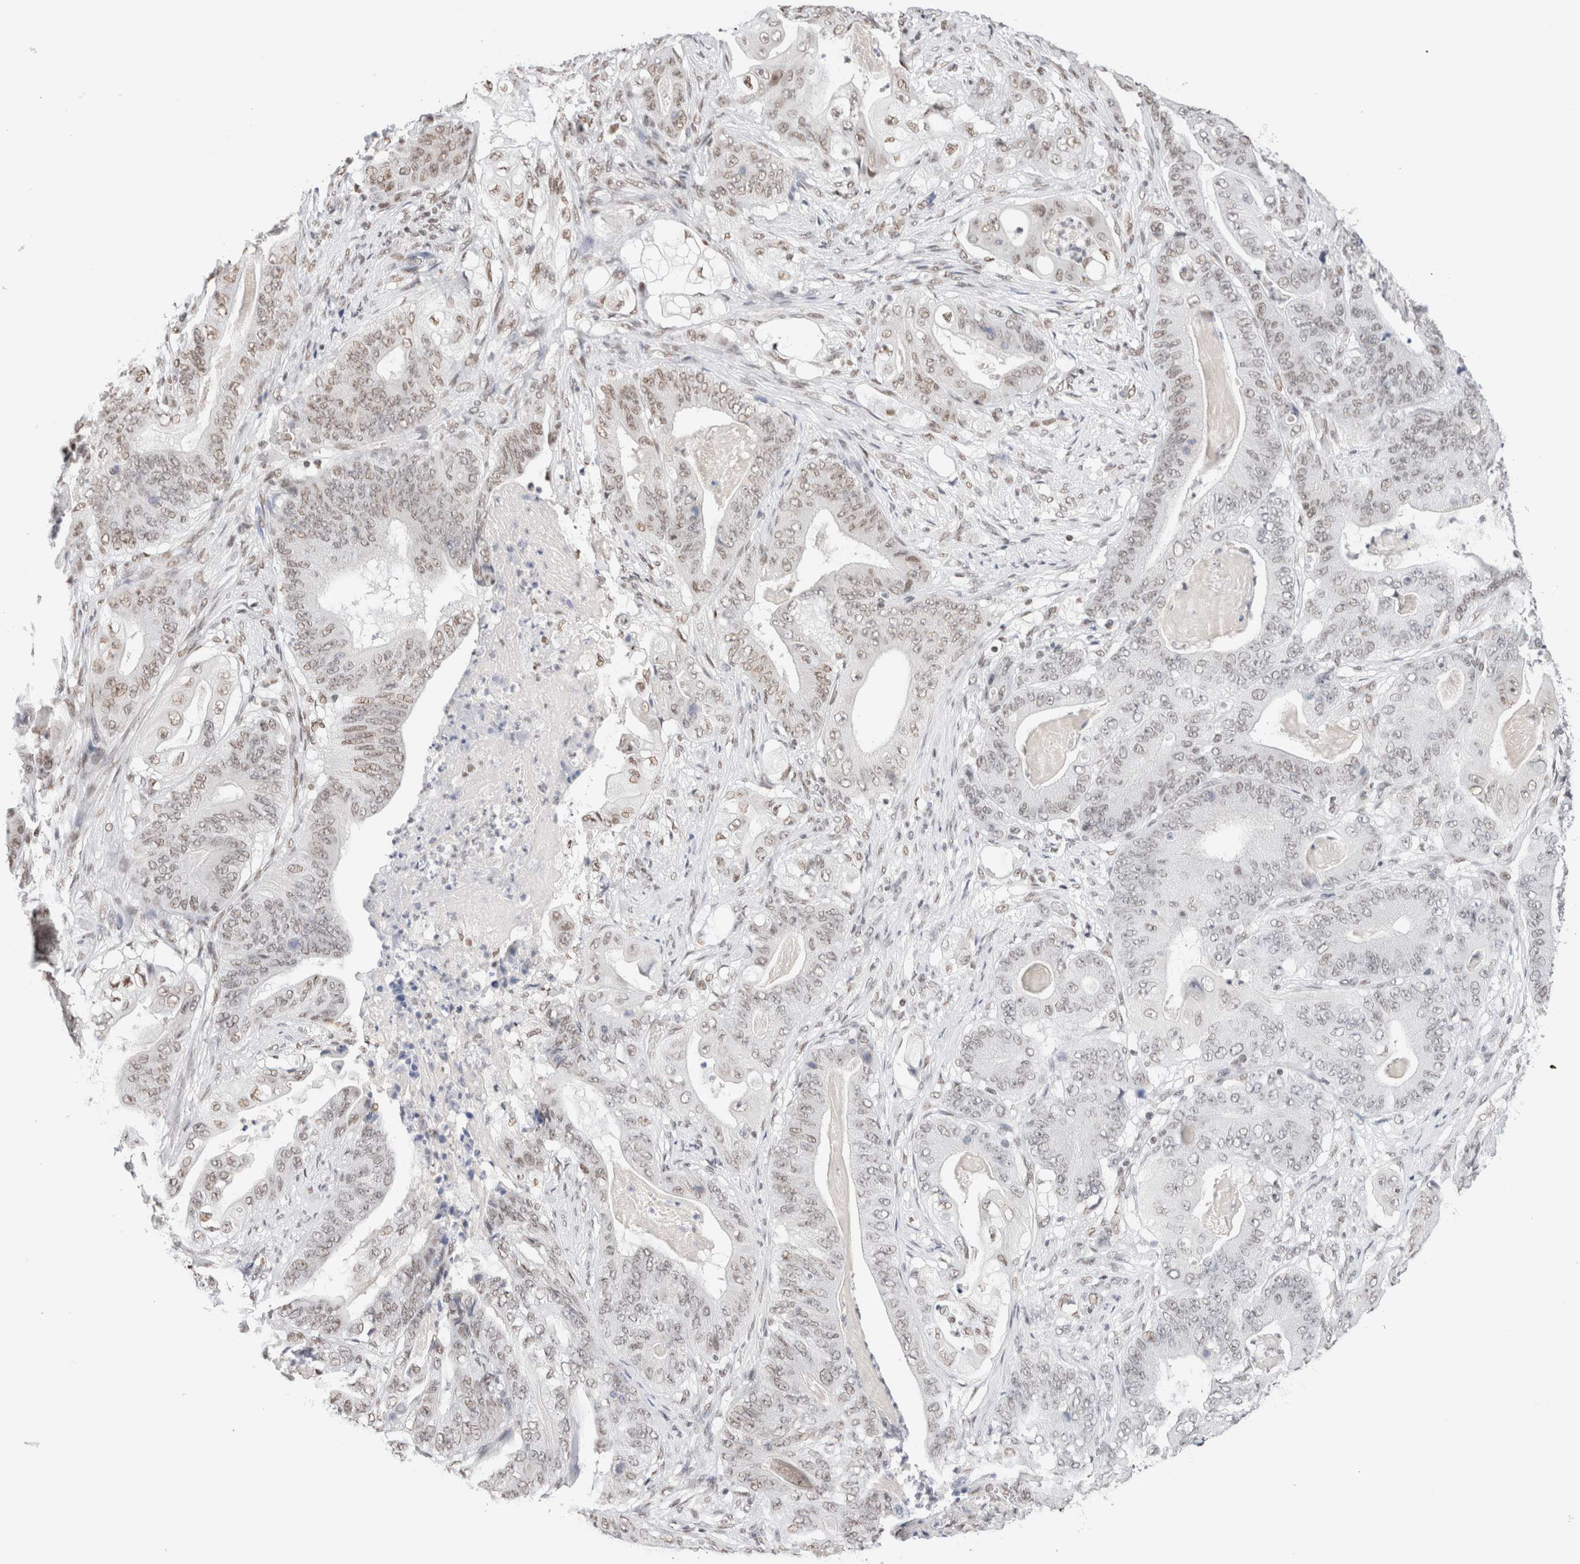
{"staining": {"intensity": "weak", "quantity": "<25%", "location": "nuclear"}, "tissue": "stomach cancer", "cell_type": "Tumor cells", "image_type": "cancer", "snomed": [{"axis": "morphology", "description": "Adenocarcinoma, NOS"}, {"axis": "topography", "description": "Stomach"}], "caption": "Stomach adenocarcinoma stained for a protein using IHC shows no staining tumor cells.", "gene": "SUPT3H", "patient": {"sex": "female", "age": 73}}